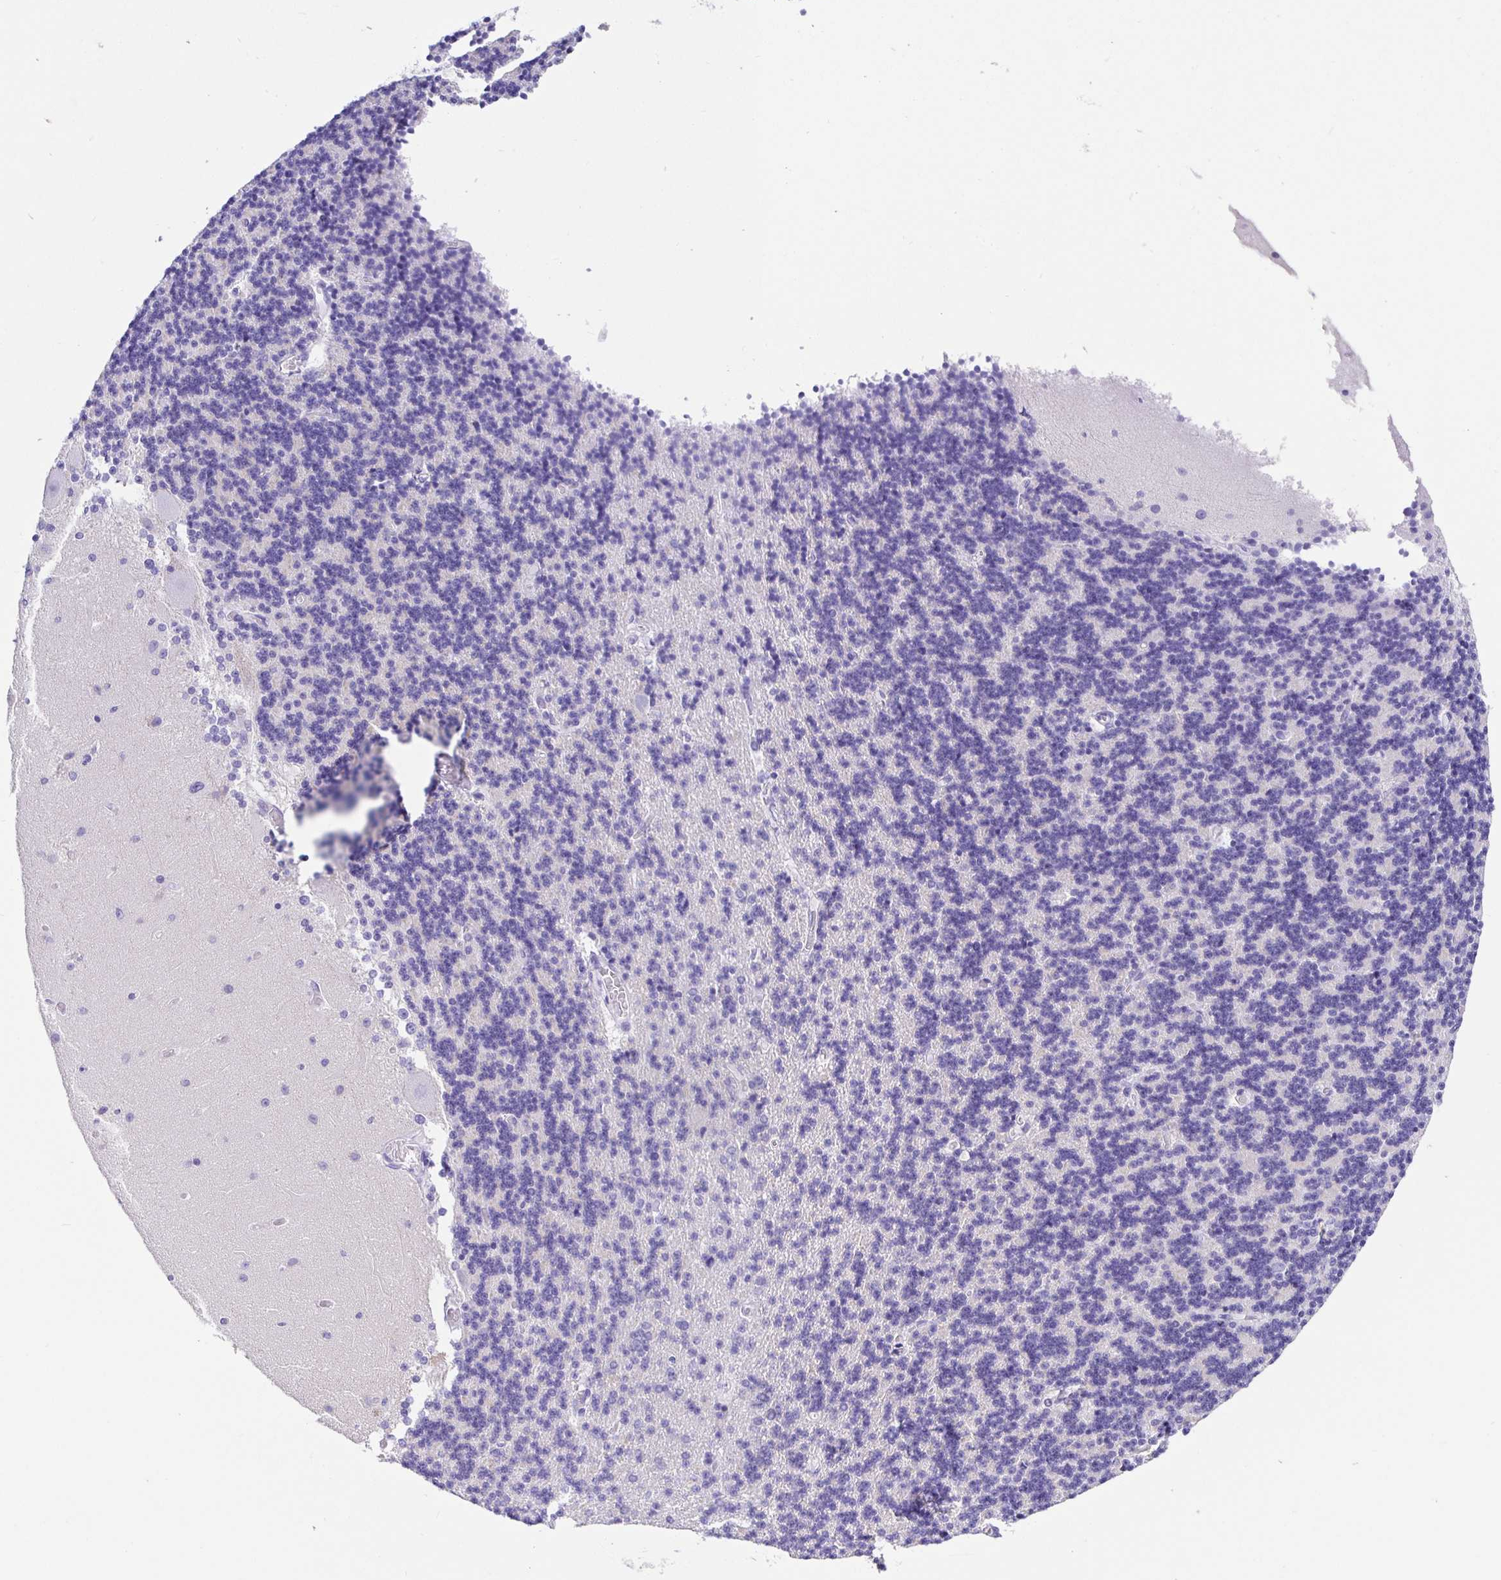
{"staining": {"intensity": "negative", "quantity": "none", "location": "none"}, "tissue": "cerebellum", "cell_type": "Cells in granular layer", "image_type": "normal", "snomed": [{"axis": "morphology", "description": "Normal tissue, NOS"}, {"axis": "topography", "description": "Cerebellum"}], "caption": "This is a image of immunohistochemistry (IHC) staining of unremarkable cerebellum, which shows no expression in cells in granular layer. The staining was performed using DAB (3,3'-diaminobenzidine) to visualize the protein expression in brown, while the nuclei were stained in blue with hematoxylin (Magnification: 20x).", "gene": "PRAMEF18", "patient": {"sex": "female", "age": 54}}